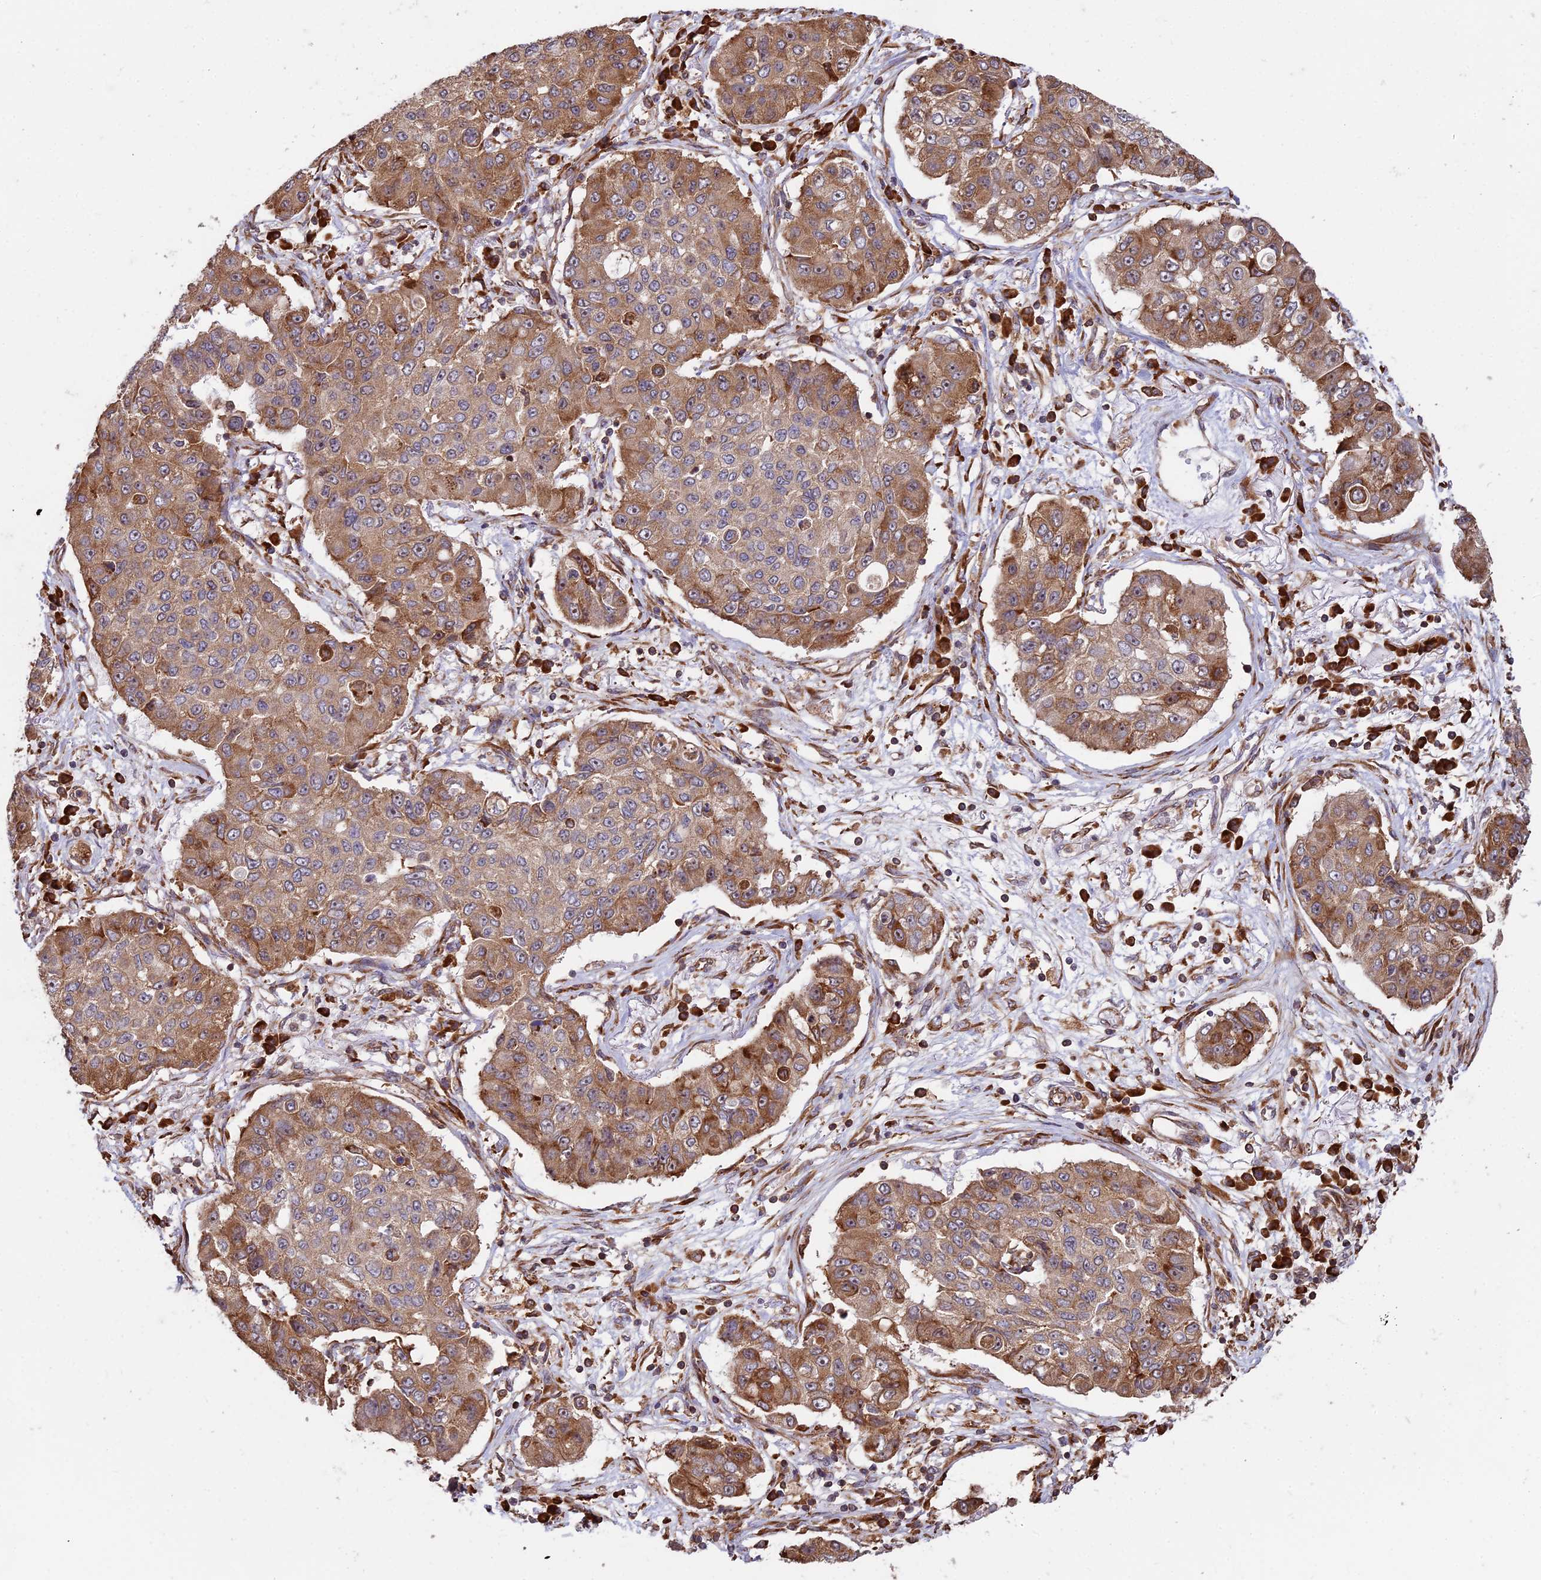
{"staining": {"intensity": "strong", "quantity": "25%-75%", "location": "cytoplasmic/membranous"}, "tissue": "lung cancer", "cell_type": "Tumor cells", "image_type": "cancer", "snomed": [{"axis": "morphology", "description": "Squamous cell carcinoma, NOS"}, {"axis": "topography", "description": "Lung"}], "caption": "Human lung cancer (squamous cell carcinoma) stained with a brown dye shows strong cytoplasmic/membranous positive positivity in approximately 25%-75% of tumor cells.", "gene": "RPL26", "patient": {"sex": "male", "age": 74}}